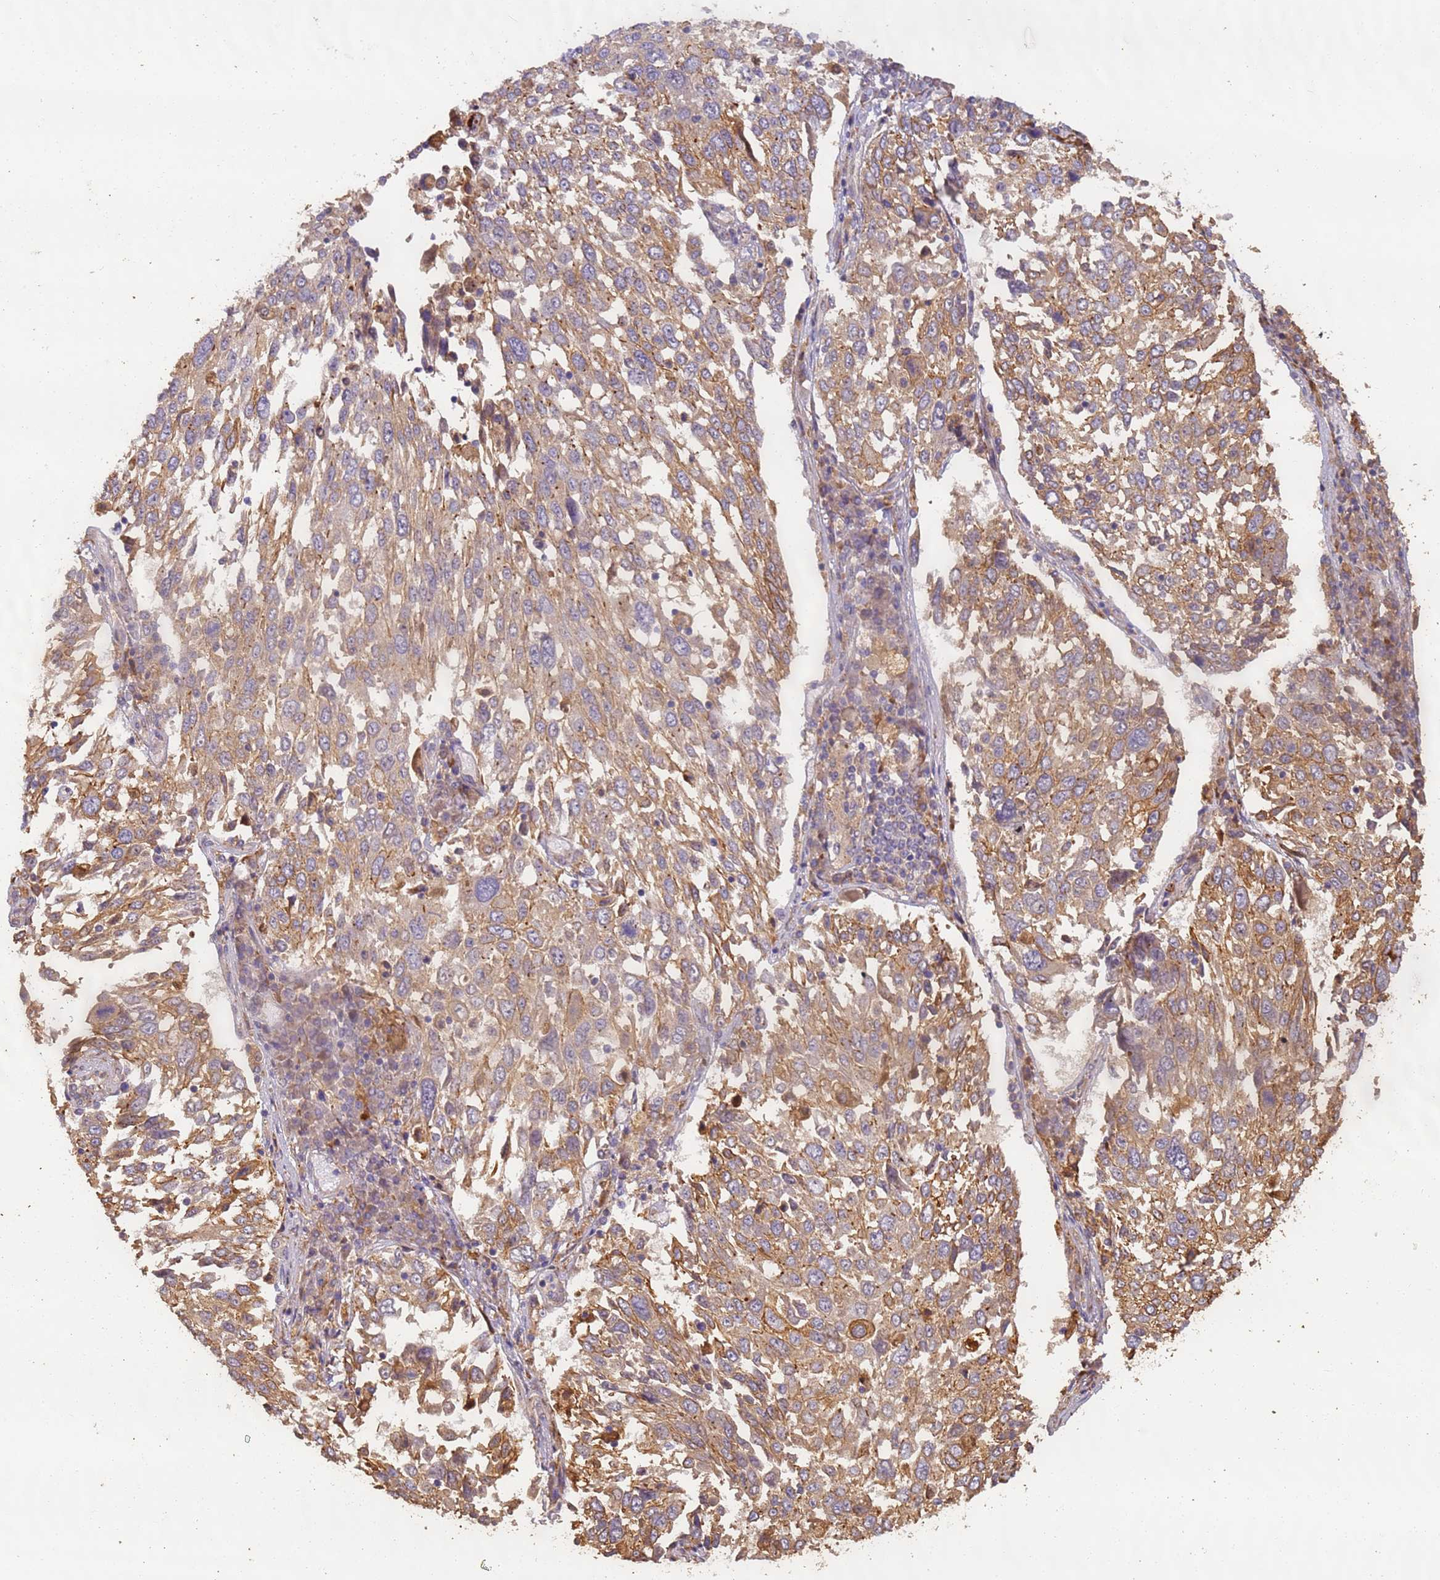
{"staining": {"intensity": "moderate", "quantity": ">75%", "location": "cytoplasmic/membranous"}, "tissue": "lung cancer", "cell_type": "Tumor cells", "image_type": "cancer", "snomed": [{"axis": "morphology", "description": "Squamous cell carcinoma, NOS"}, {"axis": "topography", "description": "Lung"}], "caption": "High-magnification brightfield microscopy of squamous cell carcinoma (lung) stained with DAB (3,3'-diaminobenzidine) (brown) and counterstained with hematoxylin (blue). tumor cells exhibit moderate cytoplasmic/membranous expression is appreciated in approximately>75% of cells. (brown staining indicates protein expression, while blue staining denotes nuclei).", "gene": "TIGAR", "patient": {"sex": "male", "age": 65}}